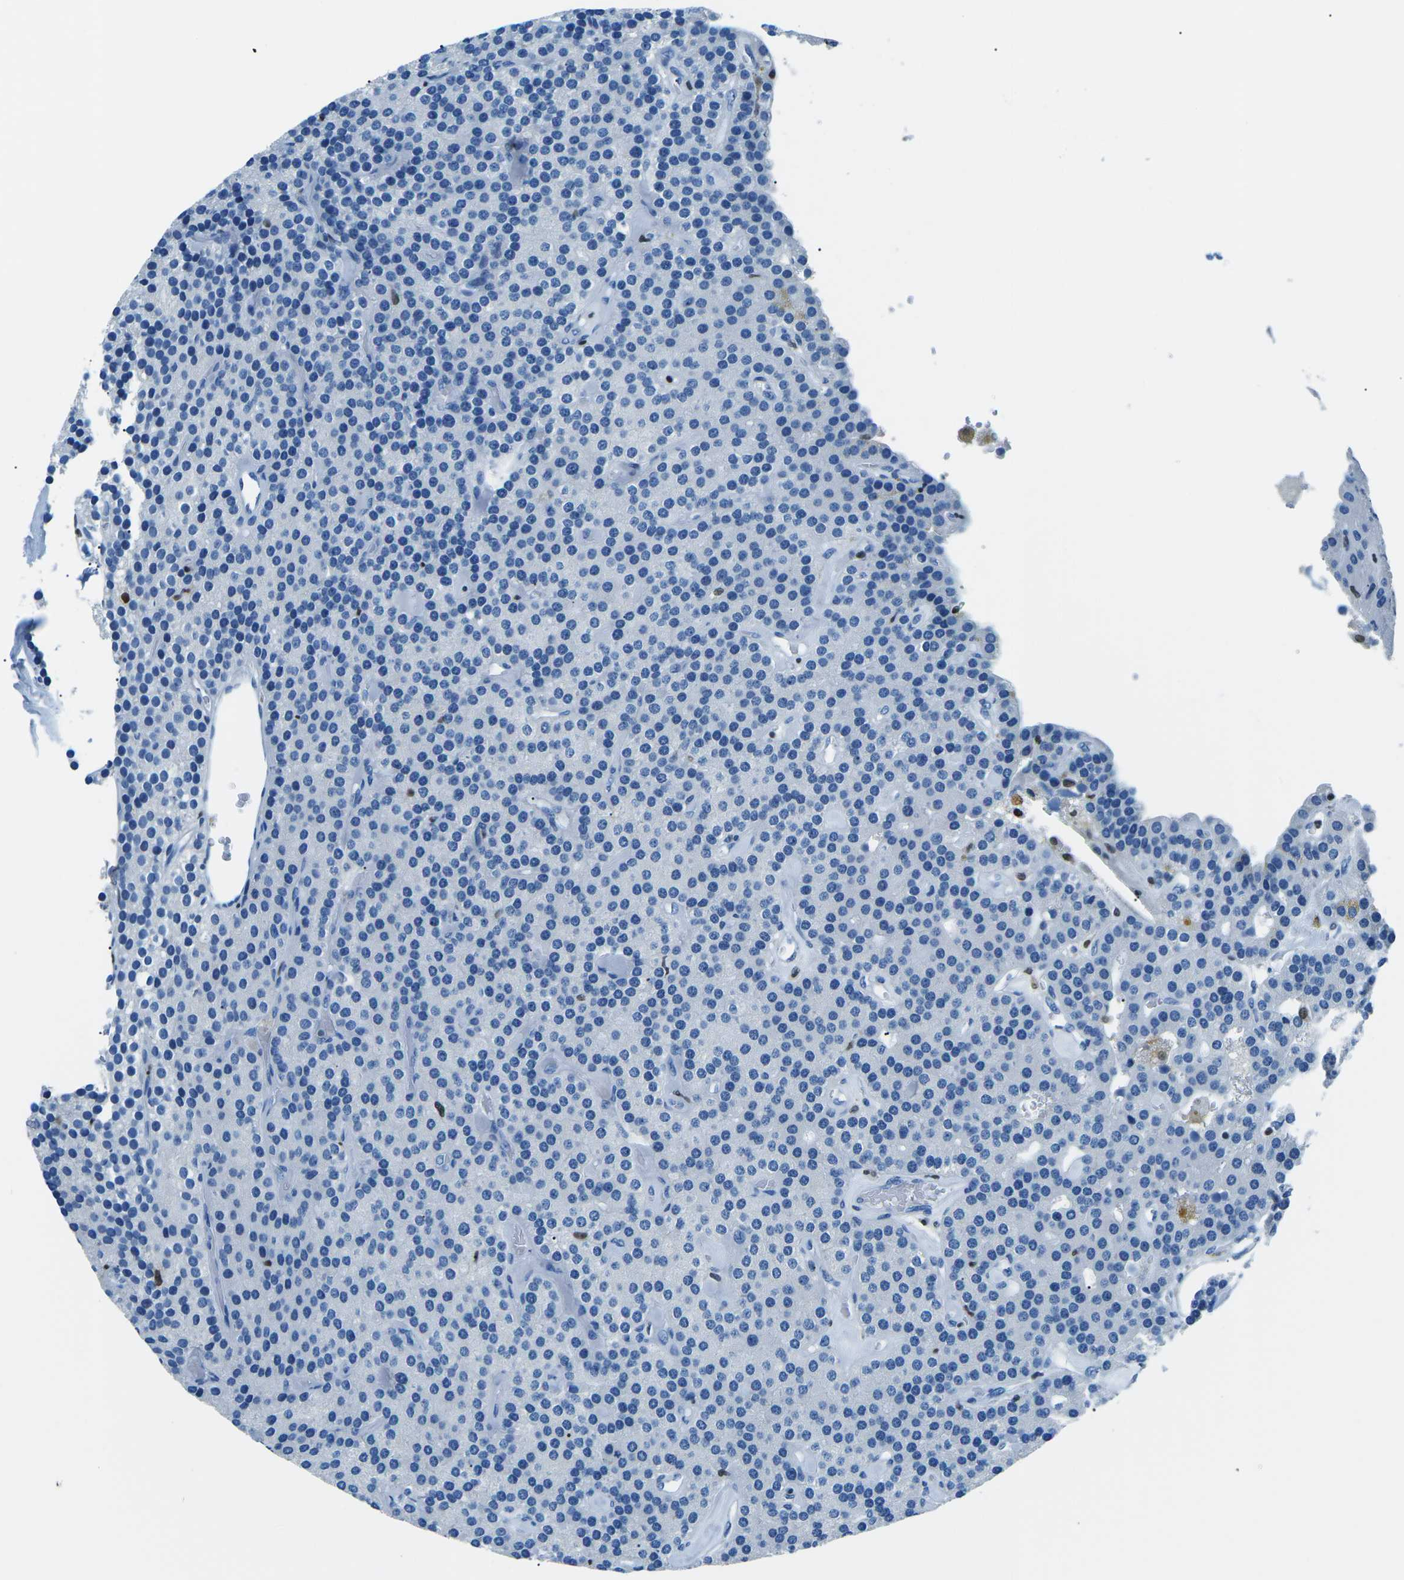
{"staining": {"intensity": "negative", "quantity": "none", "location": "none"}, "tissue": "parathyroid gland", "cell_type": "Glandular cells", "image_type": "normal", "snomed": [{"axis": "morphology", "description": "Normal tissue, NOS"}, {"axis": "morphology", "description": "Adenoma, NOS"}, {"axis": "topography", "description": "Parathyroid gland"}], "caption": "Immunohistochemical staining of benign human parathyroid gland displays no significant staining in glandular cells. (IHC, brightfield microscopy, high magnification).", "gene": "CELF2", "patient": {"sex": "female", "age": 86}}